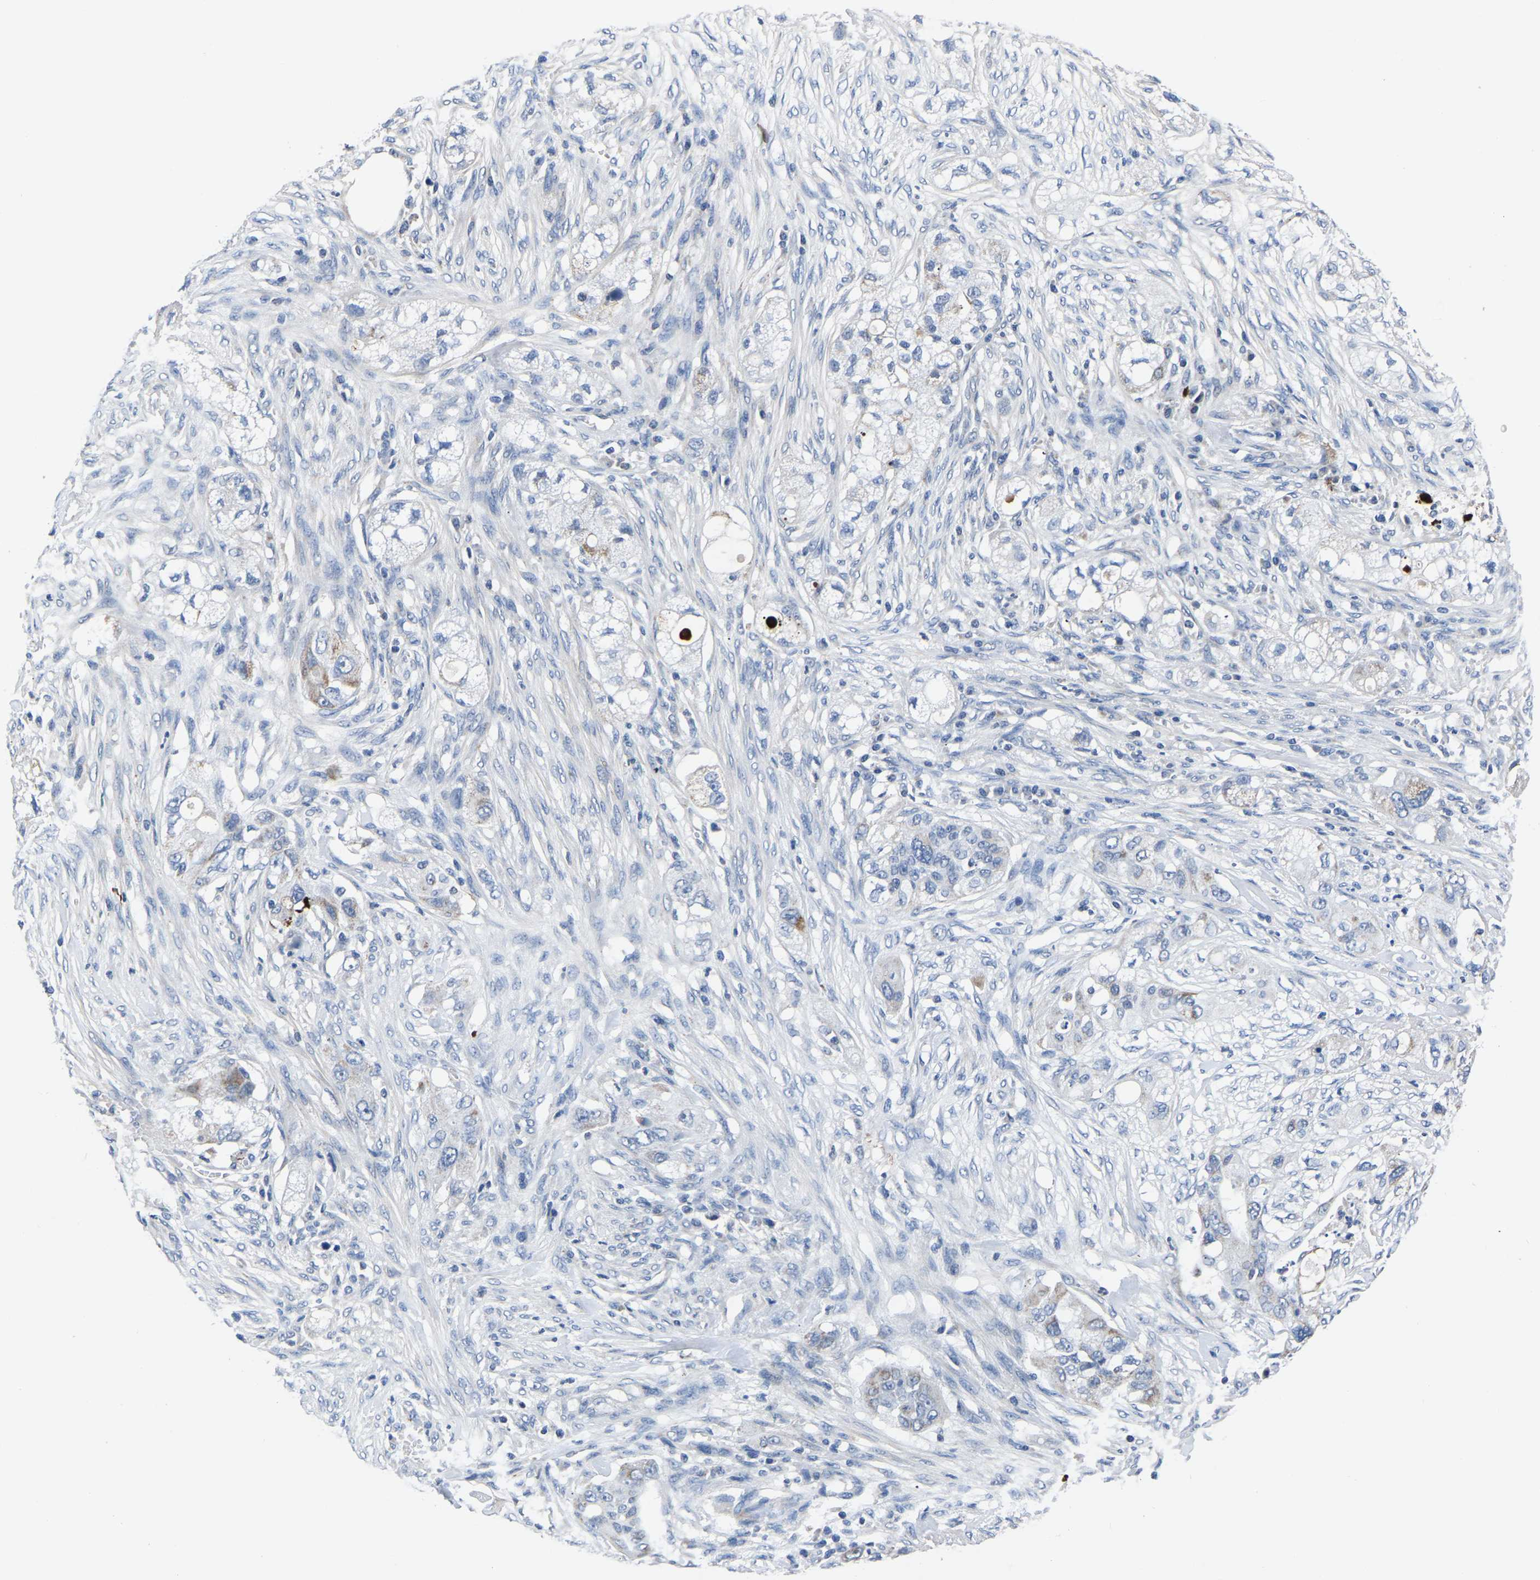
{"staining": {"intensity": "negative", "quantity": "none", "location": "none"}, "tissue": "pancreatic cancer", "cell_type": "Tumor cells", "image_type": "cancer", "snomed": [{"axis": "morphology", "description": "Adenocarcinoma, NOS"}, {"axis": "topography", "description": "Pancreas"}], "caption": "IHC of pancreatic cancer shows no positivity in tumor cells.", "gene": "FGD5", "patient": {"sex": "female", "age": 78}}